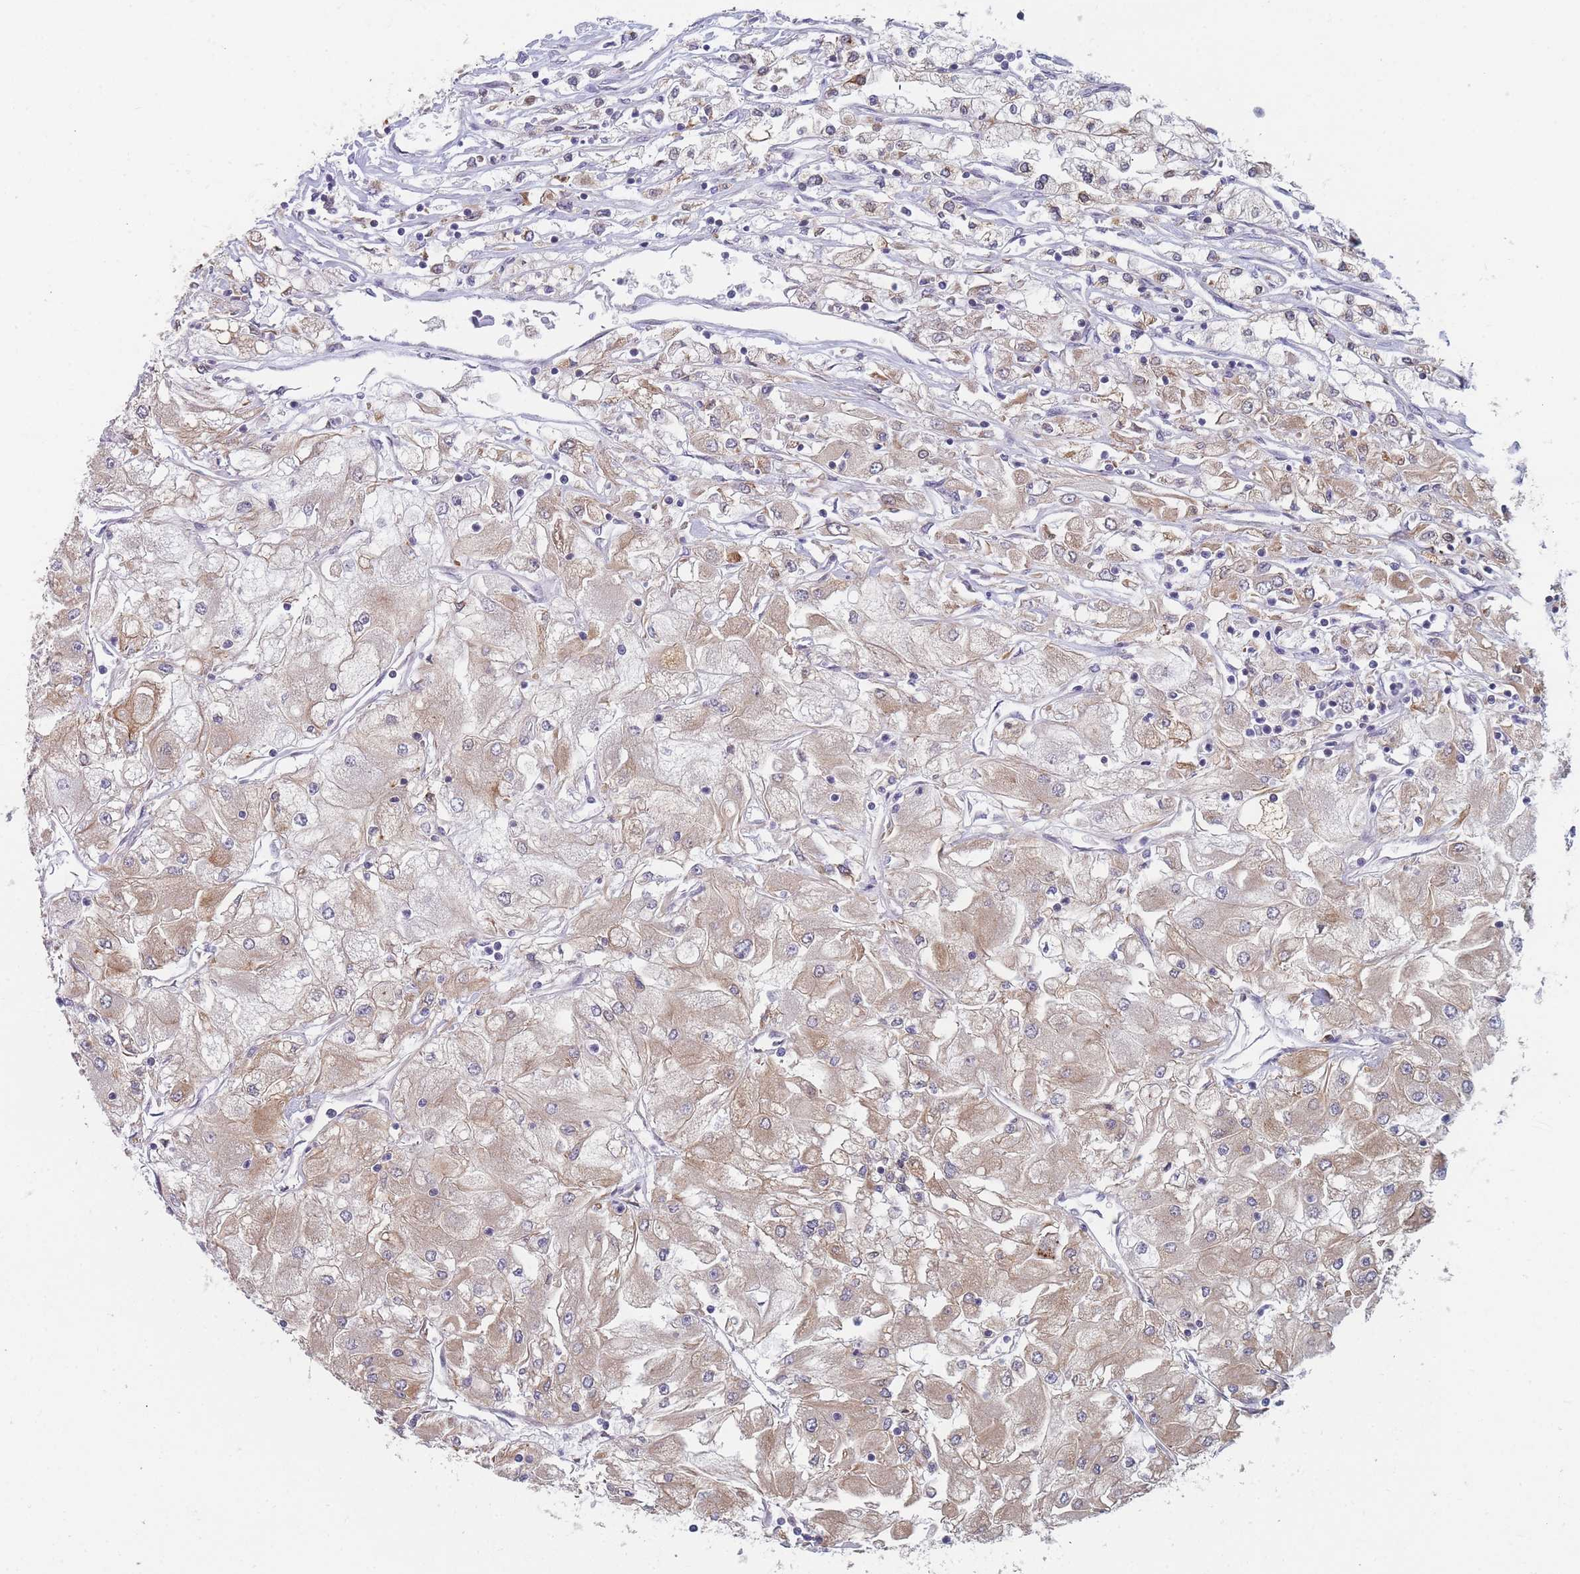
{"staining": {"intensity": "weak", "quantity": "25%-75%", "location": "cytoplasmic/membranous"}, "tissue": "renal cancer", "cell_type": "Tumor cells", "image_type": "cancer", "snomed": [{"axis": "morphology", "description": "Adenocarcinoma, NOS"}, {"axis": "topography", "description": "Kidney"}], "caption": "Immunohistochemical staining of human renal adenocarcinoma demonstrates weak cytoplasmic/membranous protein staining in about 25%-75% of tumor cells.", "gene": "TMED10", "patient": {"sex": "male", "age": 80}}